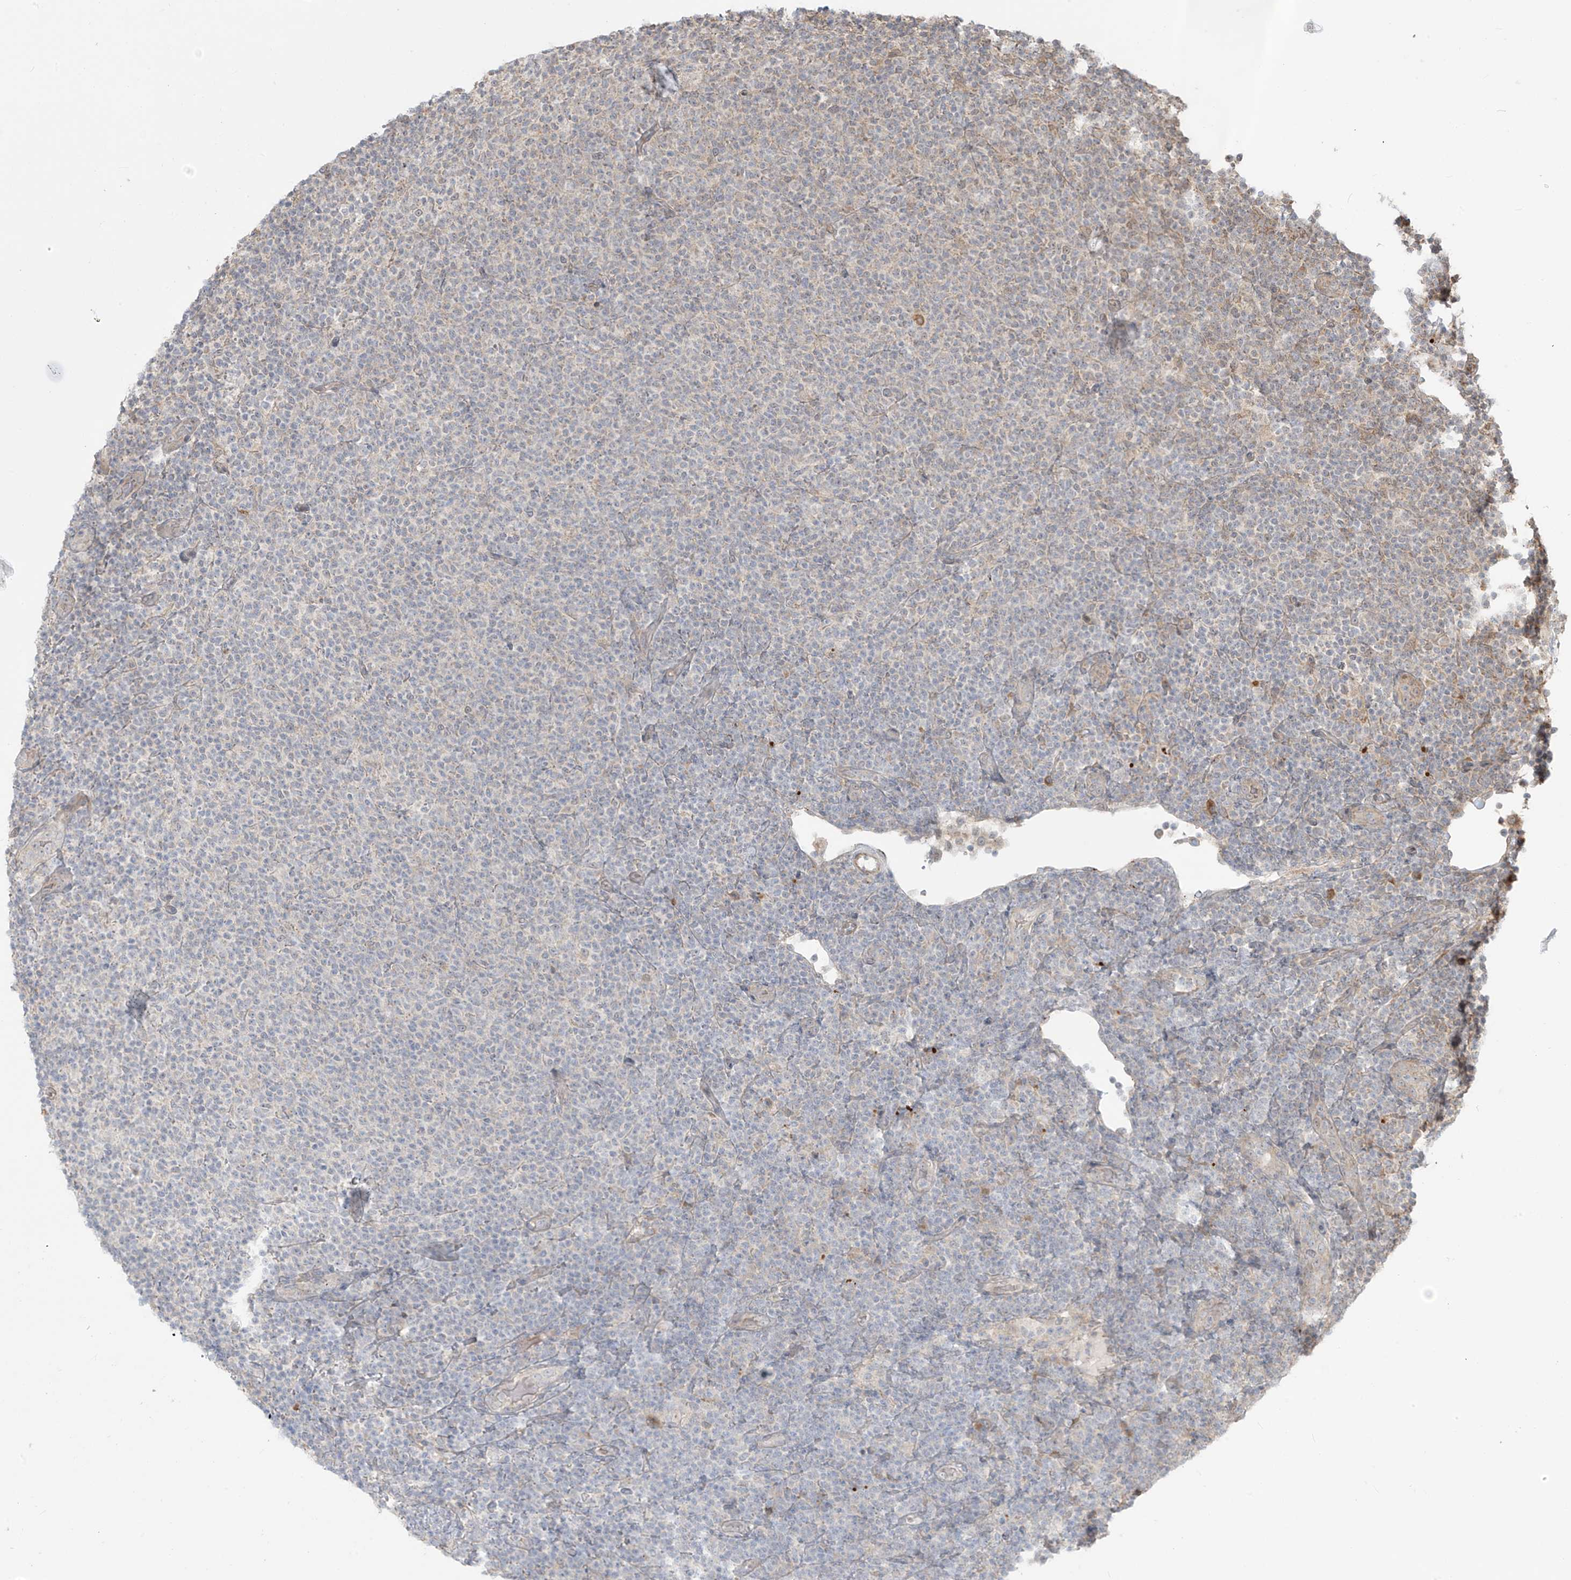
{"staining": {"intensity": "negative", "quantity": "none", "location": "none"}, "tissue": "lymphoma", "cell_type": "Tumor cells", "image_type": "cancer", "snomed": [{"axis": "morphology", "description": "Malignant lymphoma, non-Hodgkin's type, Low grade"}, {"axis": "topography", "description": "Lymph node"}], "caption": "There is no significant expression in tumor cells of low-grade malignant lymphoma, non-Hodgkin's type.", "gene": "PLEKHM3", "patient": {"sex": "male", "age": 66}}